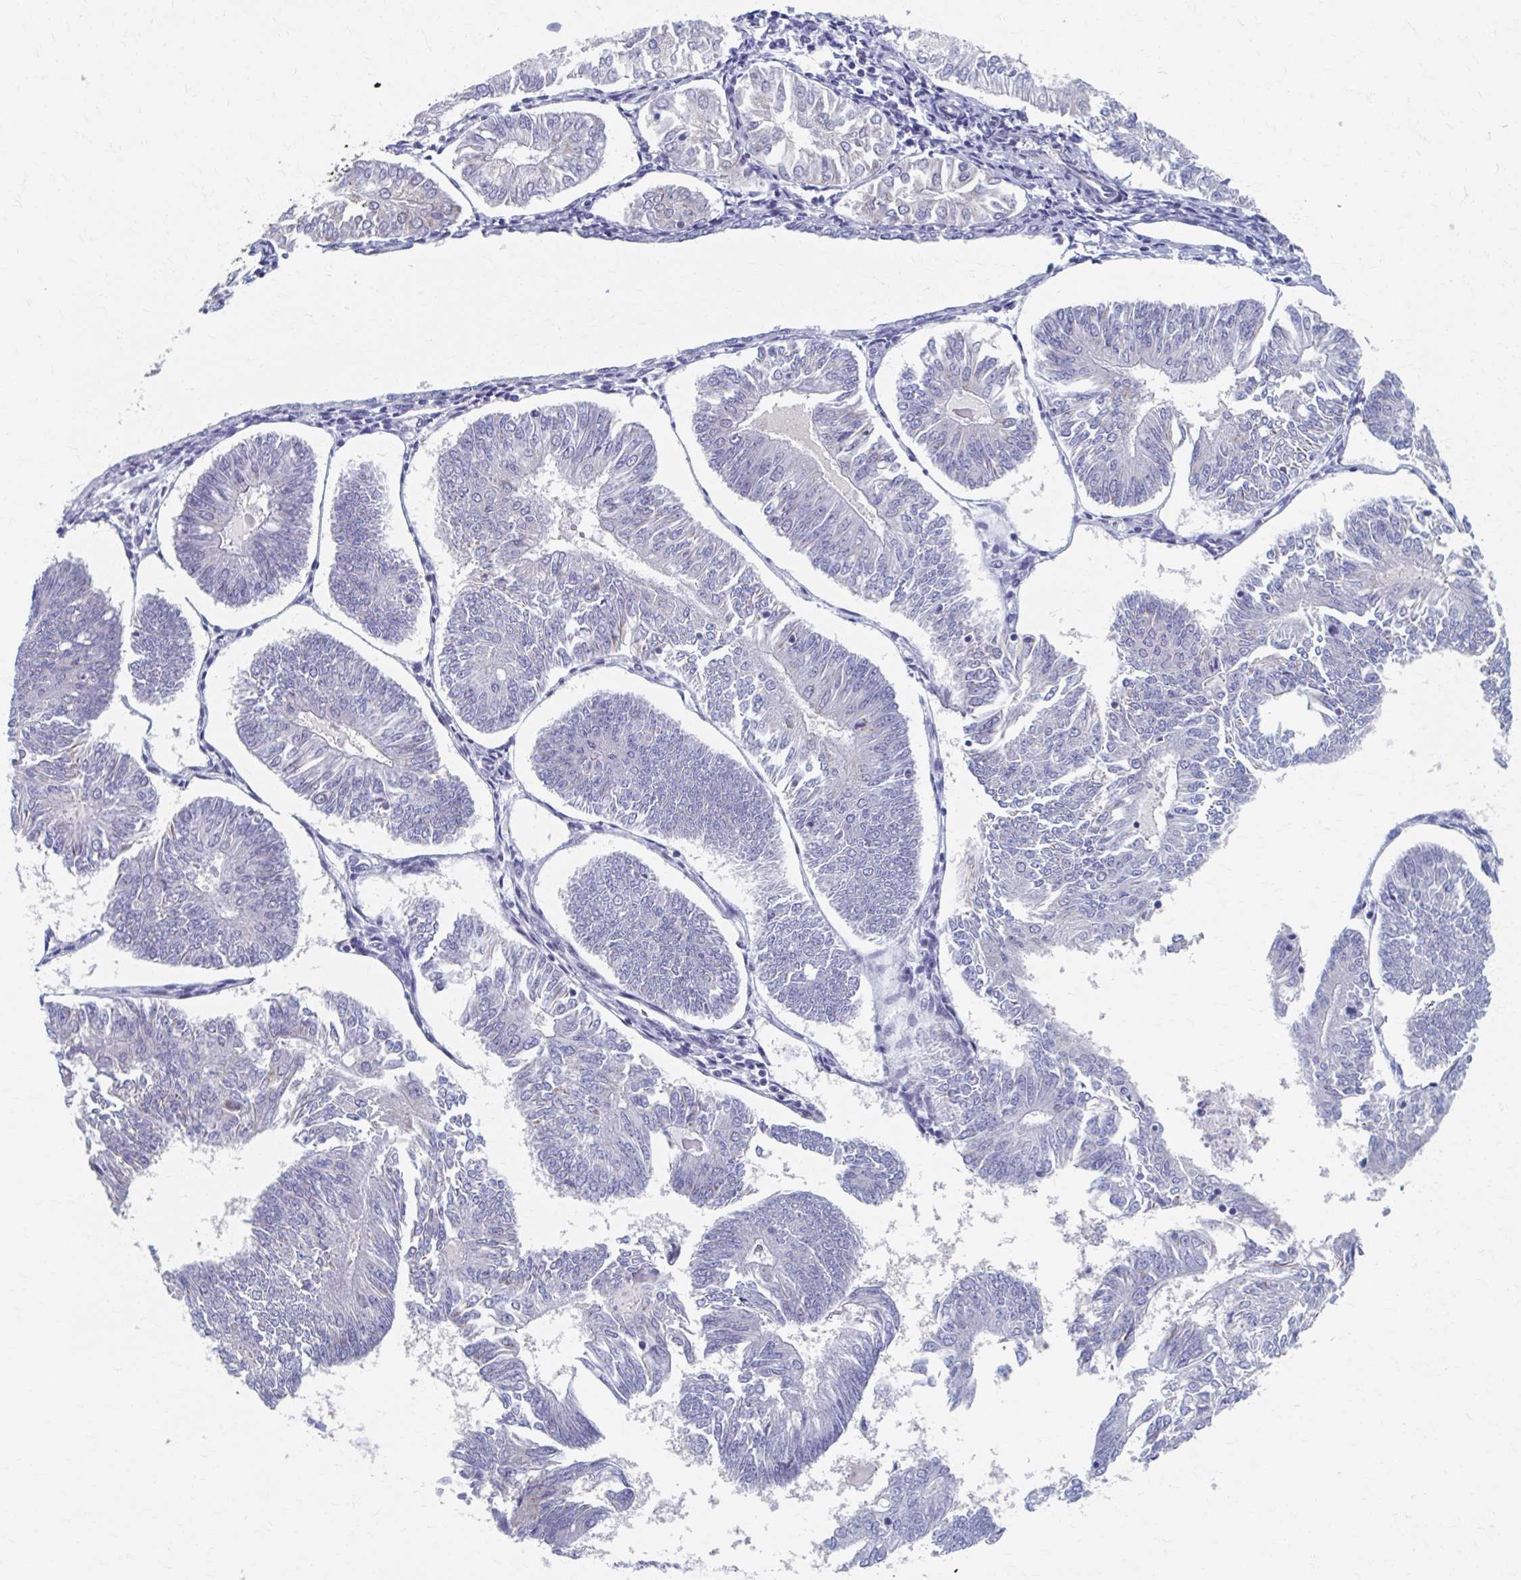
{"staining": {"intensity": "negative", "quantity": "none", "location": "none"}, "tissue": "endometrial cancer", "cell_type": "Tumor cells", "image_type": "cancer", "snomed": [{"axis": "morphology", "description": "Adenocarcinoma, NOS"}, {"axis": "topography", "description": "Endometrium"}], "caption": "DAB immunohistochemical staining of endometrial cancer displays no significant positivity in tumor cells.", "gene": "ABHD16B", "patient": {"sex": "female", "age": 58}}